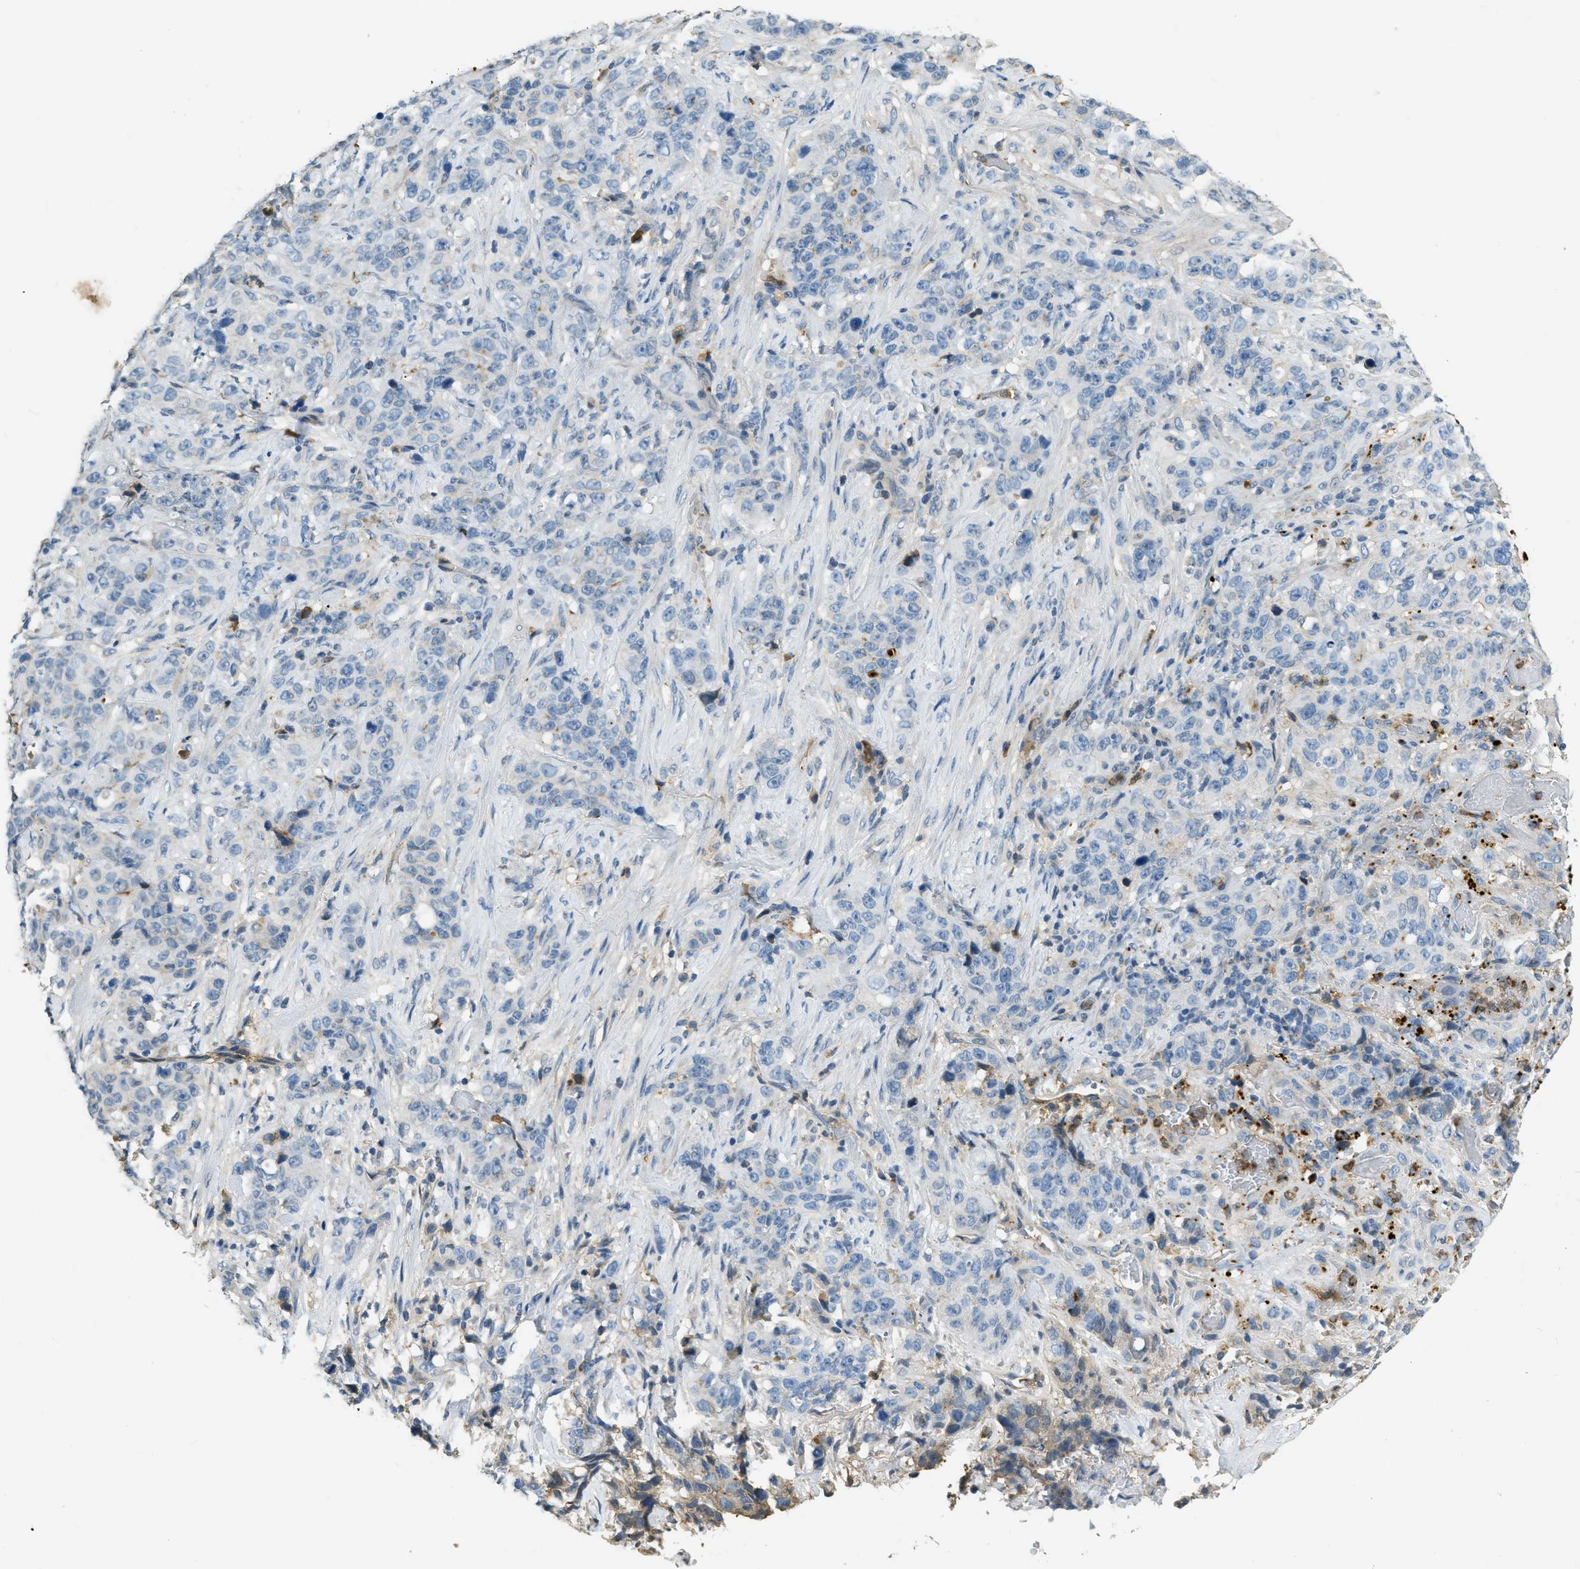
{"staining": {"intensity": "weak", "quantity": "<25%", "location": "cytoplasmic/membranous"}, "tissue": "stomach cancer", "cell_type": "Tumor cells", "image_type": "cancer", "snomed": [{"axis": "morphology", "description": "Adenocarcinoma, NOS"}, {"axis": "topography", "description": "Stomach"}], "caption": "Stomach cancer was stained to show a protein in brown. There is no significant positivity in tumor cells. The staining is performed using DAB brown chromogen with nuclei counter-stained in using hematoxylin.", "gene": "PRTN3", "patient": {"sex": "male", "age": 48}}